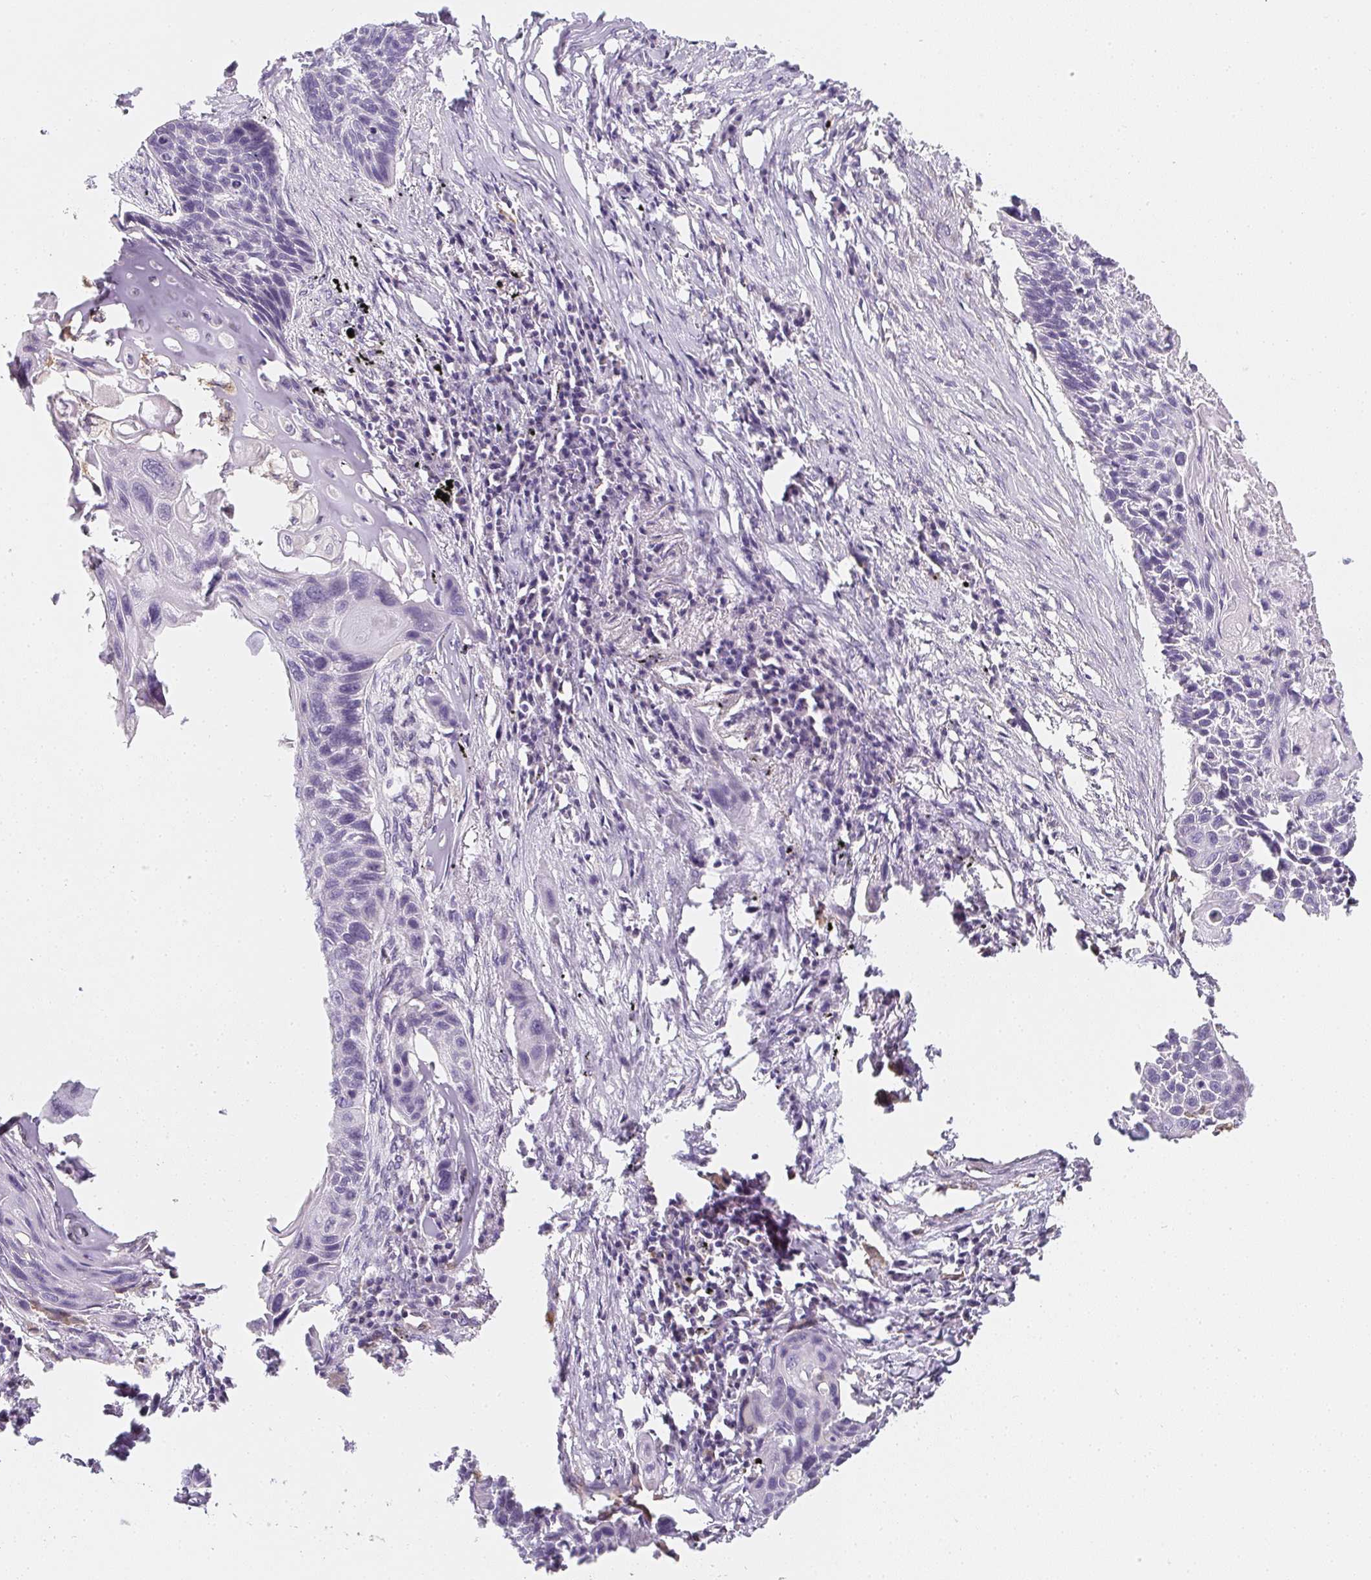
{"staining": {"intensity": "negative", "quantity": "none", "location": "none"}, "tissue": "lung cancer", "cell_type": "Tumor cells", "image_type": "cancer", "snomed": [{"axis": "morphology", "description": "Squamous cell carcinoma, NOS"}, {"axis": "topography", "description": "Lung"}], "caption": "This is a image of immunohistochemistry staining of lung cancer, which shows no expression in tumor cells.", "gene": "SOAT1", "patient": {"sex": "male", "age": 78}}